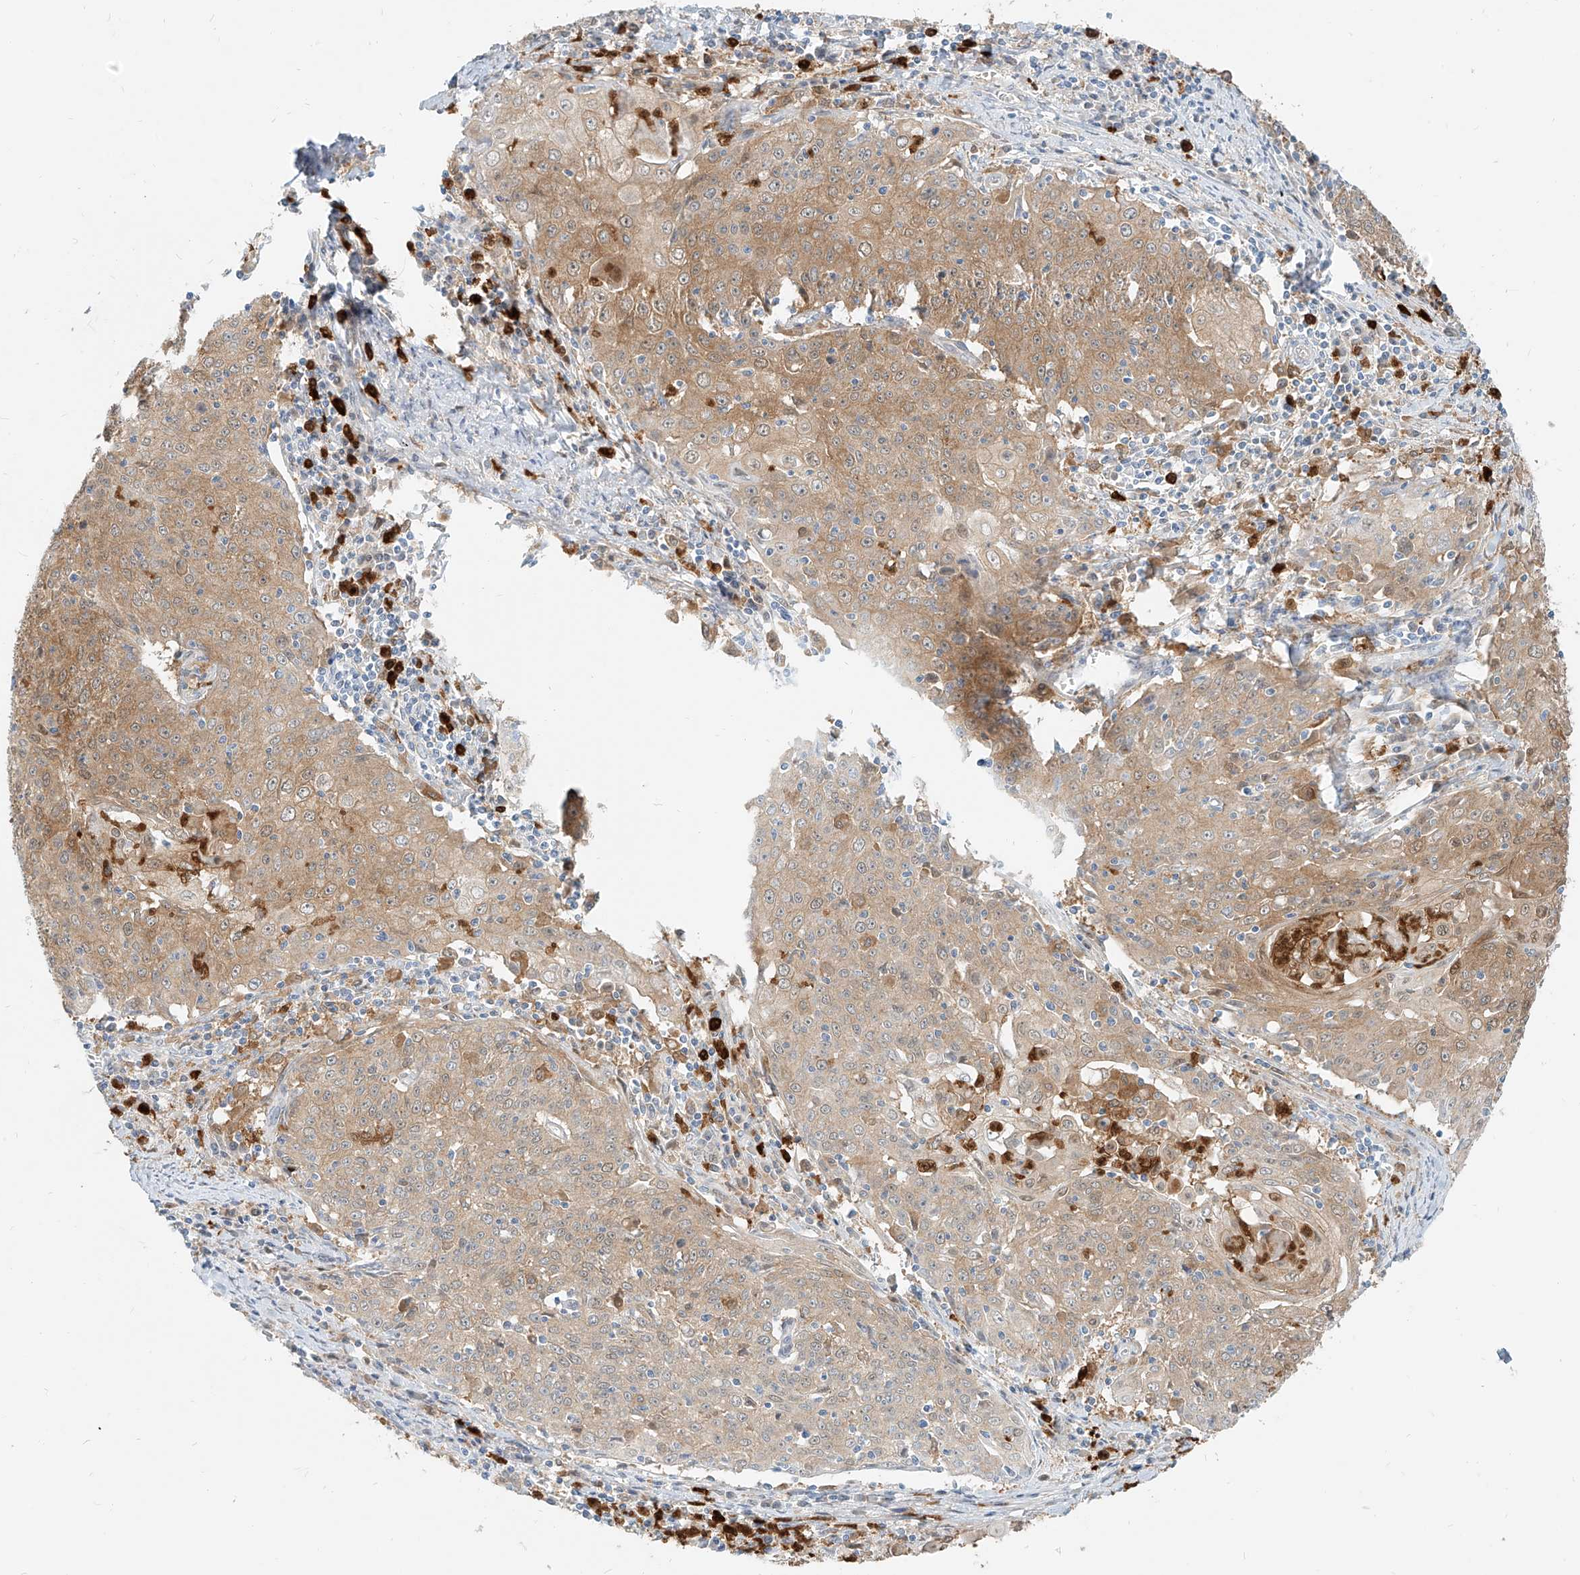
{"staining": {"intensity": "moderate", "quantity": ">75%", "location": "cytoplasmic/membranous"}, "tissue": "cervical cancer", "cell_type": "Tumor cells", "image_type": "cancer", "snomed": [{"axis": "morphology", "description": "Squamous cell carcinoma, NOS"}, {"axis": "topography", "description": "Cervix"}], "caption": "There is medium levels of moderate cytoplasmic/membranous expression in tumor cells of cervical cancer (squamous cell carcinoma), as demonstrated by immunohistochemical staining (brown color).", "gene": "PGD", "patient": {"sex": "female", "age": 48}}